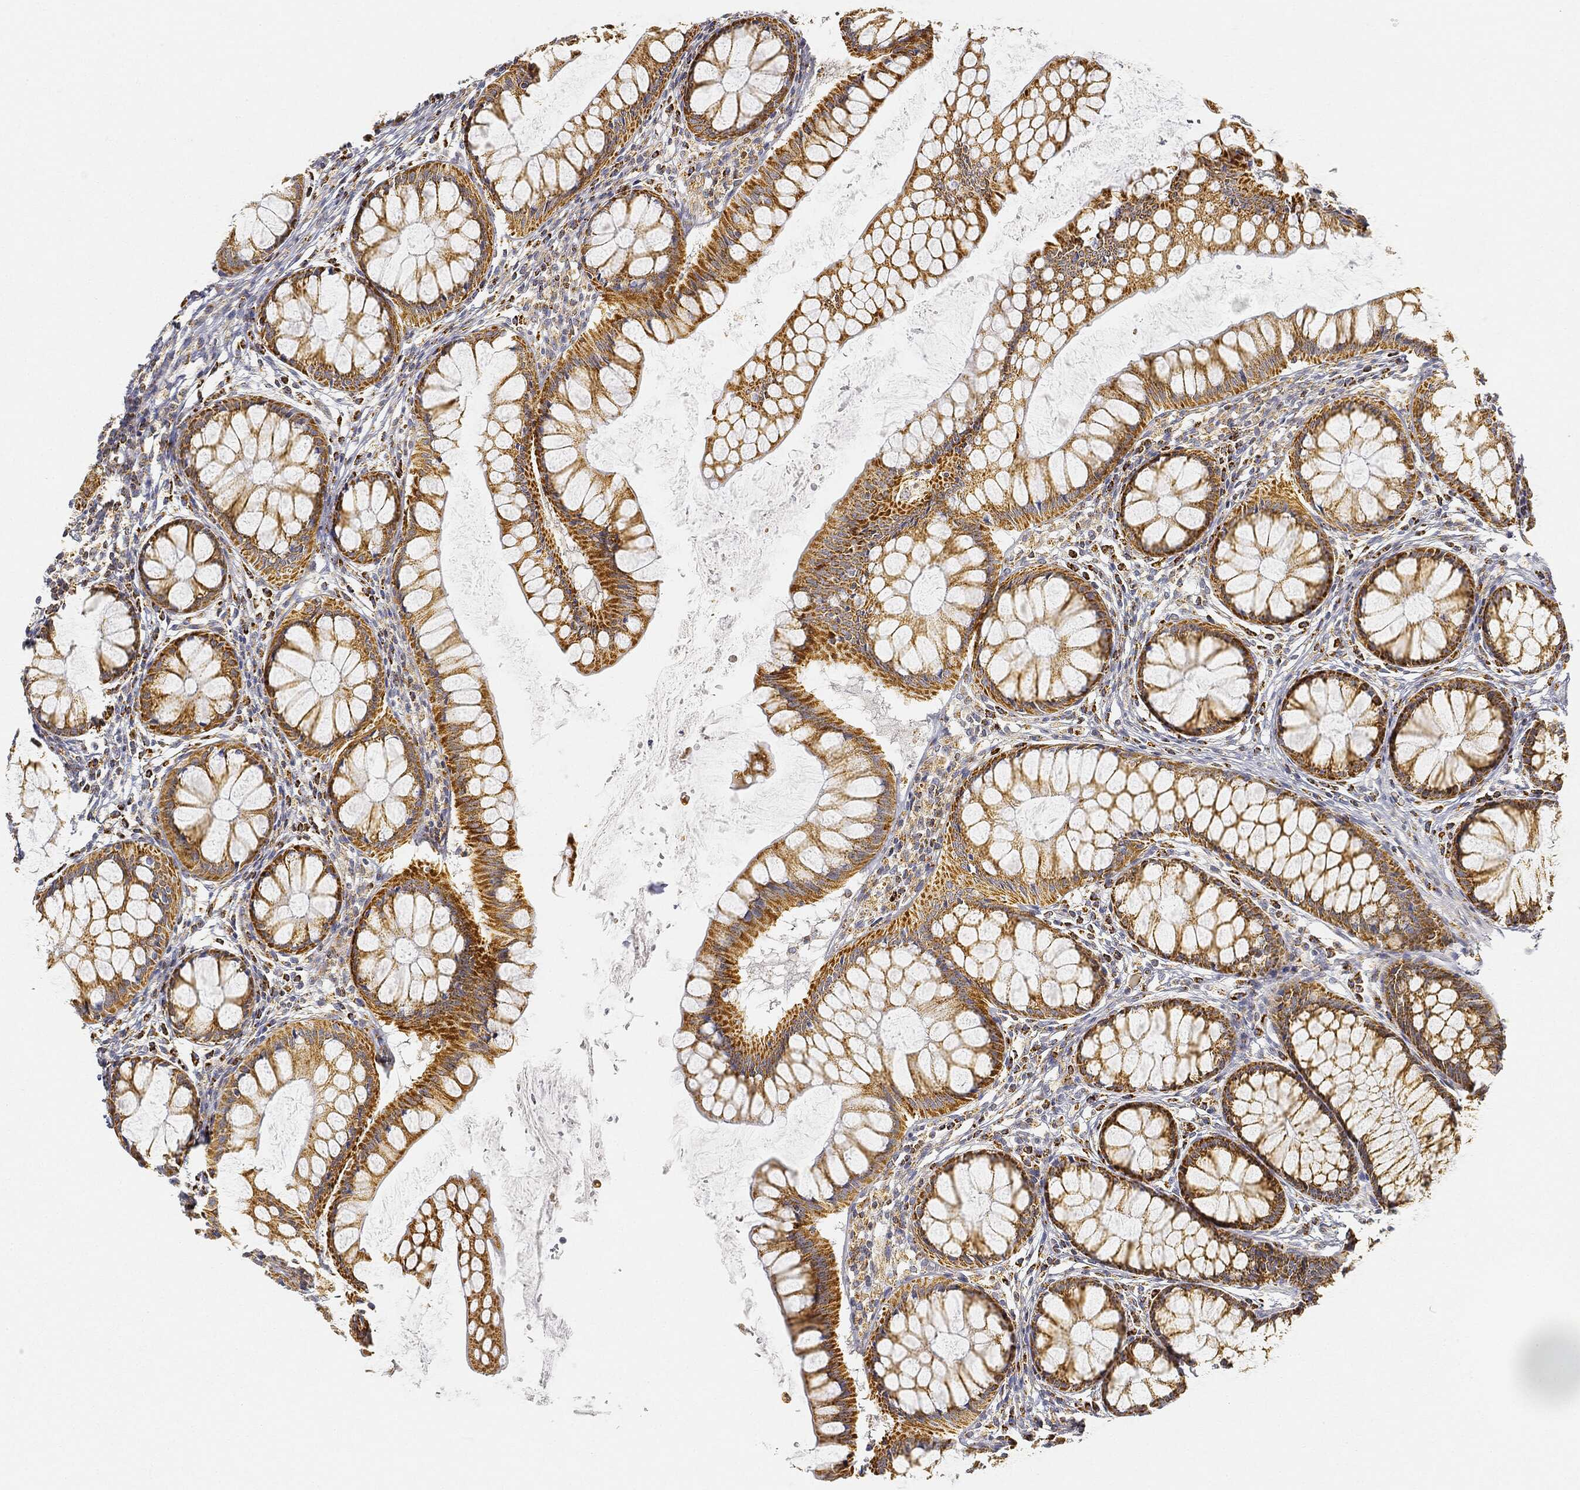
{"staining": {"intensity": "negative", "quantity": "none", "location": "none"}, "tissue": "colon", "cell_type": "Endothelial cells", "image_type": "normal", "snomed": [{"axis": "morphology", "description": "Normal tissue, NOS"}, {"axis": "topography", "description": "Colon"}], "caption": "Immunohistochemistry photomicrograph of normal human colon stained for a protein (brown), which shows no staining in endothelial cells.", "gene": "CAPN15", "patient": {"sex": "female", "age": 65}}